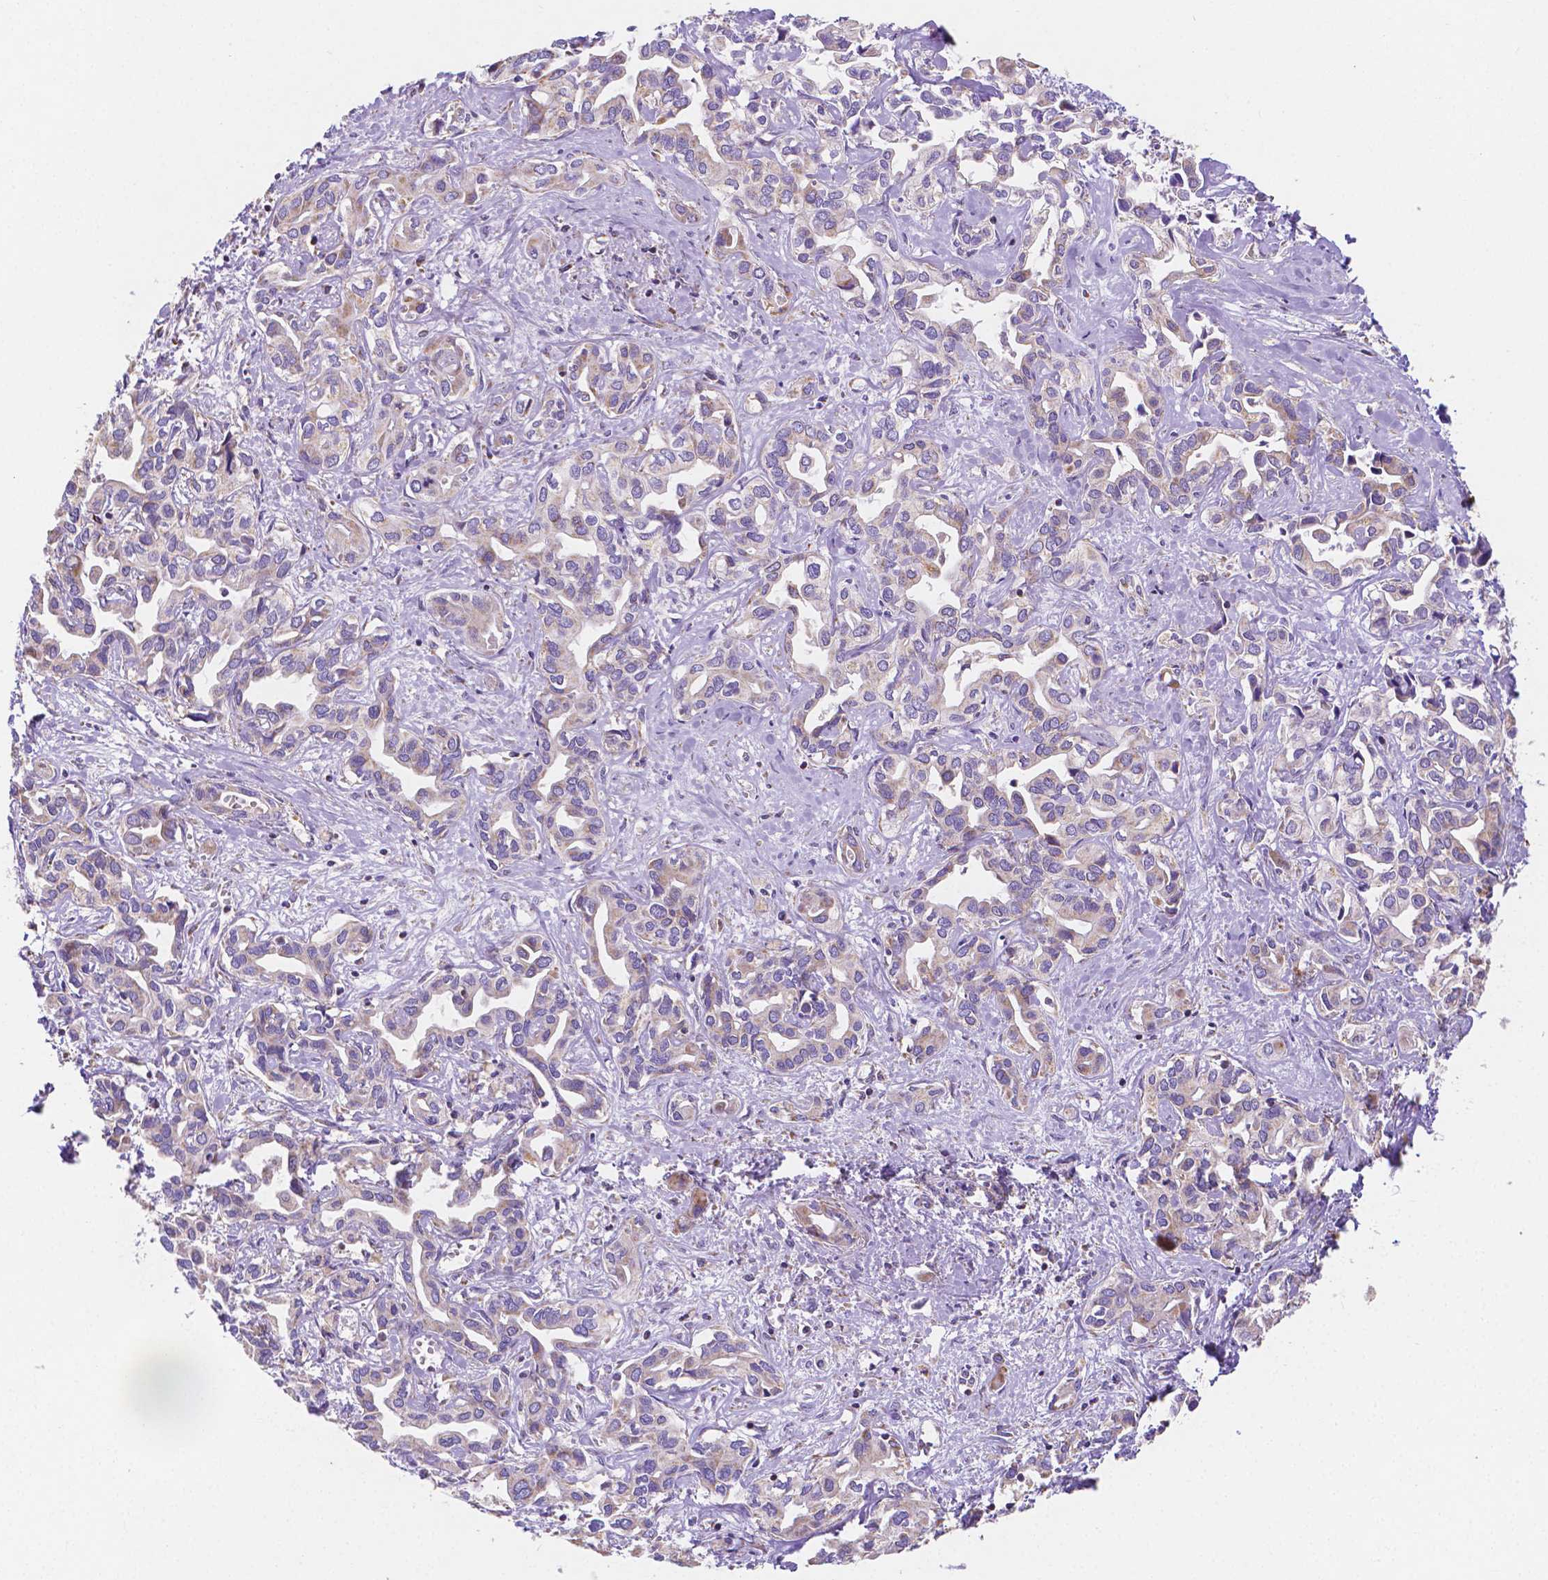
{"staining": {"intensity": "weak", "quantity": "<25%", "location": "cytoplasmic/membranous"}, "tissue": "liver cancer", "cell_type": "Tumor cells", "image_type": "cancer", "snomed": [{"axis": "morphology", "description": "Cholangiocarcinoma"}, {"axis": "topography", "description": "Liver"}], "caption": "IHC of human cholangiocarcinoma (liver) reveals no positivity in tumor cells.", "gene": "SGTB", "patient": {"sex": "female", "age": 64}}